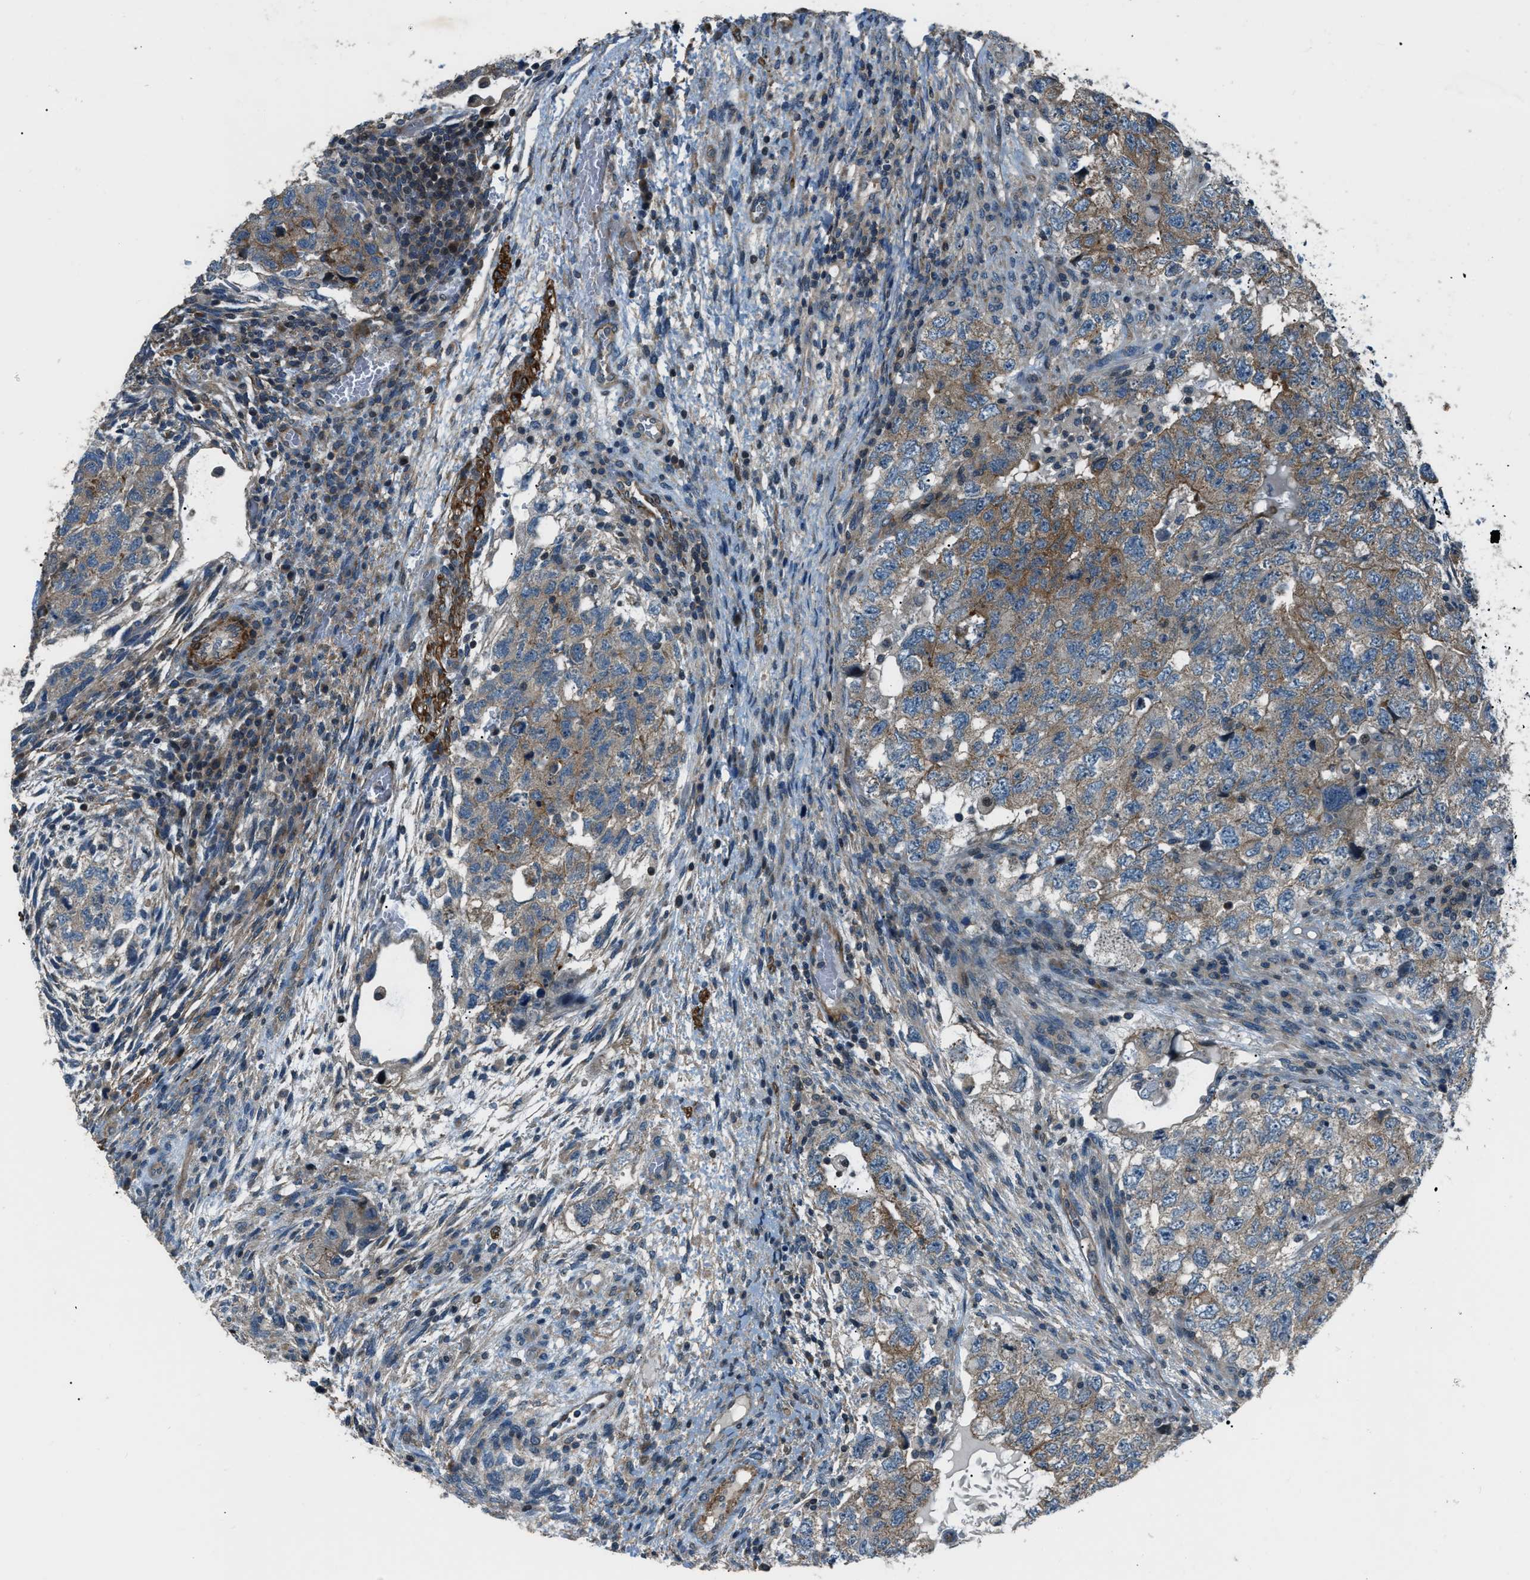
{"staining": {"intensity": "moderate", "quantity": "25%-75%", "location": "cytoplasmic/membranous"}, "tissue": "testis cancer", "cell_type": "Tumor cells", "image_type": "cancer", "snomed": [{"axis": "morphology", "description": "Carcinoma, Embryonal, NOS"}, {"axis": "topography", "description": "Testis"}], "caption": "Brown immunohistochemical staining in human embryonal carcinoma (testis) exhibits moderate cytoplasmic/membranous staining in about 25%-75% of tumor cells.", "gene": "NUDCD3", "patient": {"sex": "male", "age": 36}}